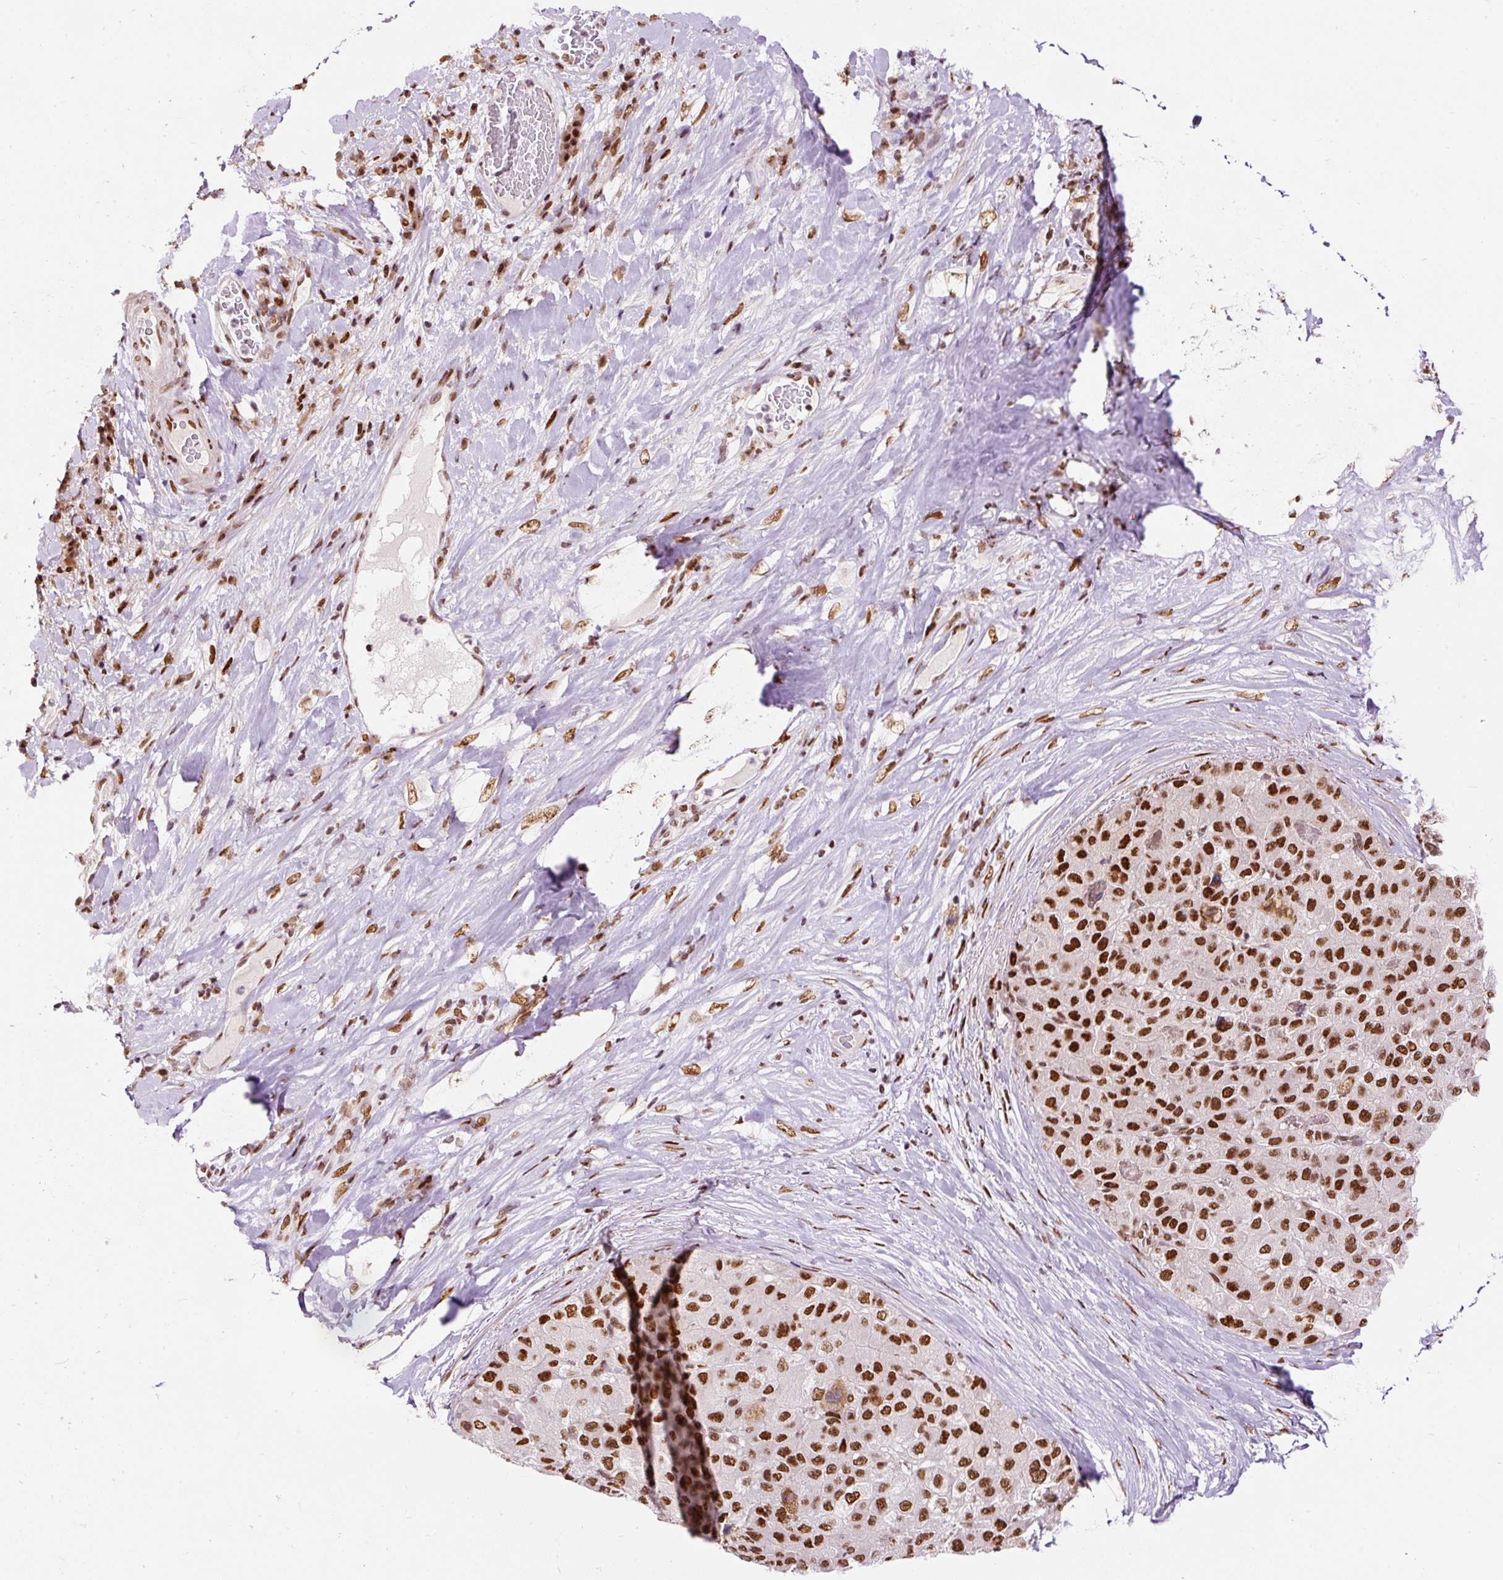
{"staining": {"intensity": "strong", "quantity": ">75%", "location": "nuclear"}, "tissue": "liver cancer", "cell_type": "Tumor cells", "image_type": "cancer", "snomed": [{"axis": "morphology", "description": "Carcinoma, Hepatocellular, NOS"}, {"axis": "topography", "description": "Liver"}], "caption": "Strong nuclear staining is seen in approximately >75% of tumor cells in hepatocellular carcinoma (liver).", "gene": "HNRNPC", "patient": {"sex": "male", "age": 80}}